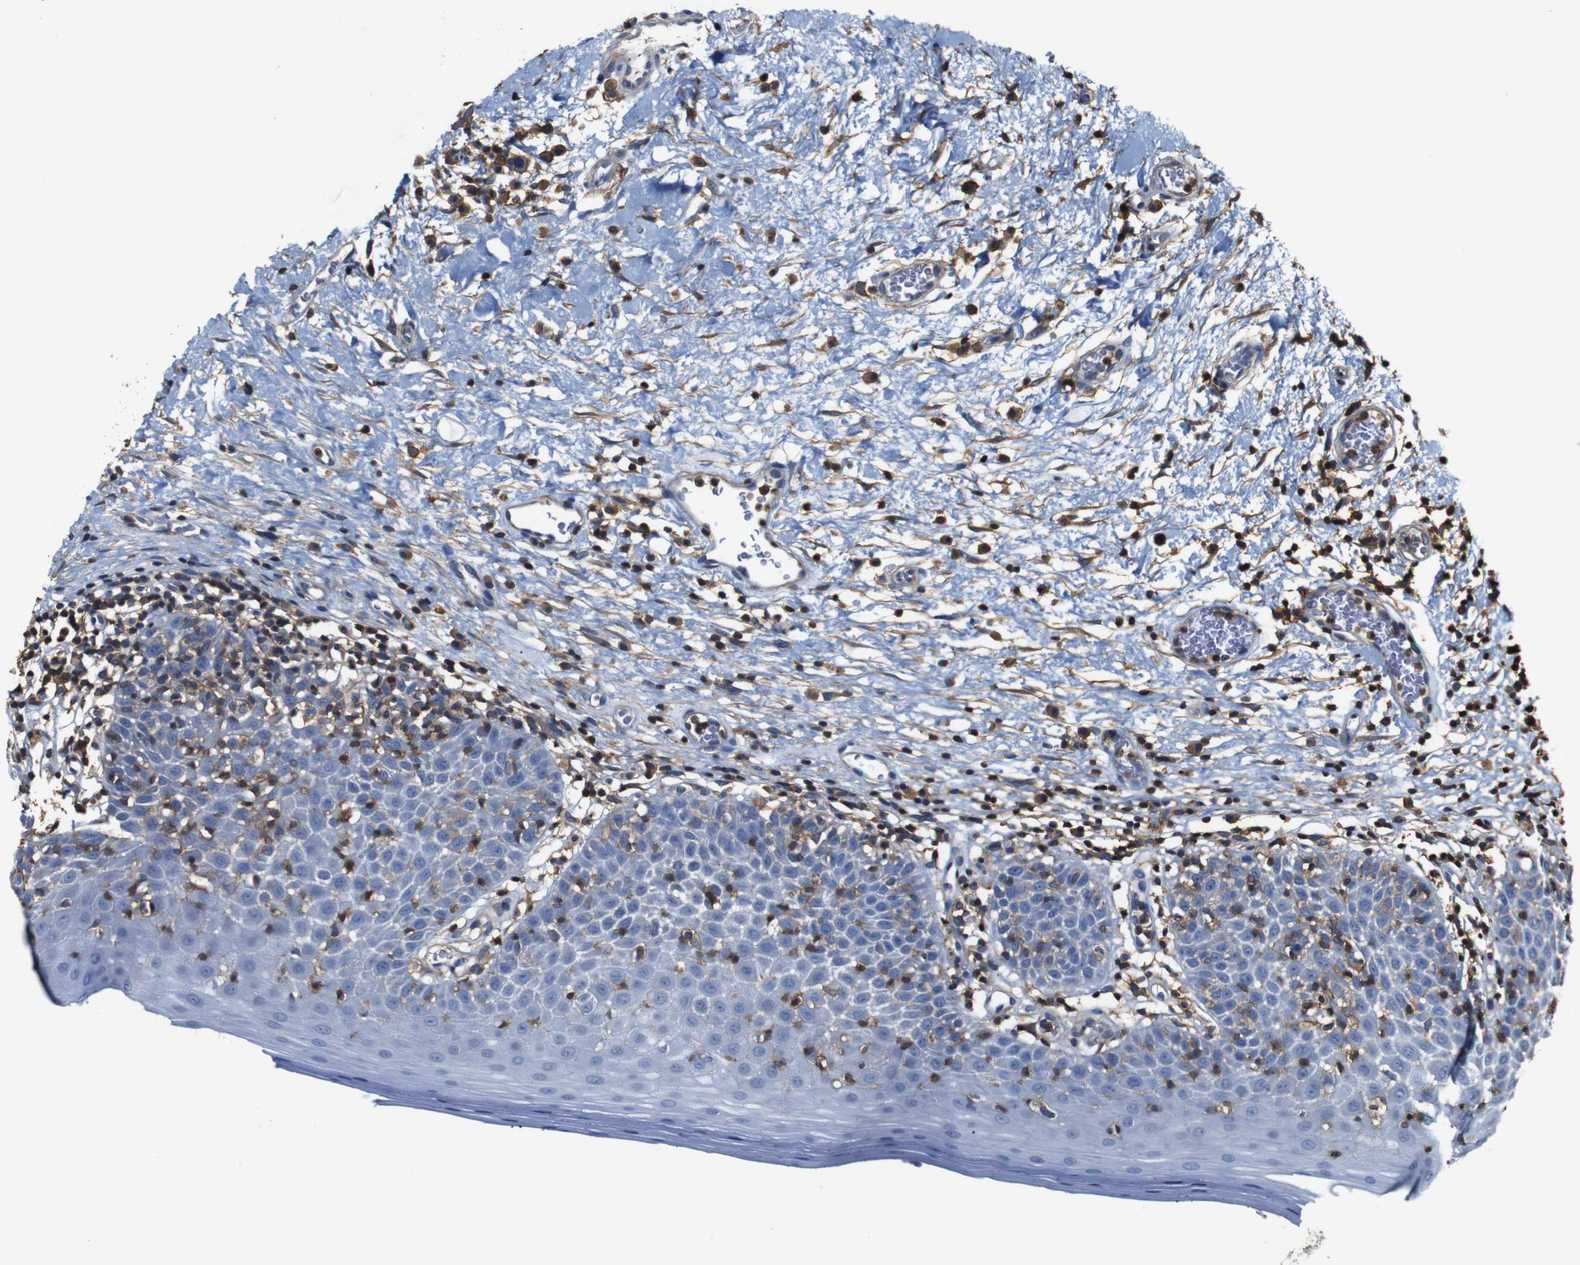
{"staining": {"intensity": "negative", "quantity": "none", "location": "none"}, "tissue": "oral mucosa", "cell_type": "Squamous epithelial cells", "image_type": "normal", "snomed": [{"axis": "morphology", "description": "Normal tissue, NOS"}, {"axis": "topography", "description": "Skeletal muscle"}, {"axis": "topography", "description": "Oral tissue"}], "caption": "Squamous epithelial cells show no significant positivity in benign oral mucosa. The staining is performed using DAB (3,3'-diaminobenzidine) brown chromogen with nuclei counter-stained in using hematoxylin.", "gene": "PI4KA", "patient": {"sex": "male", "age": 58}}